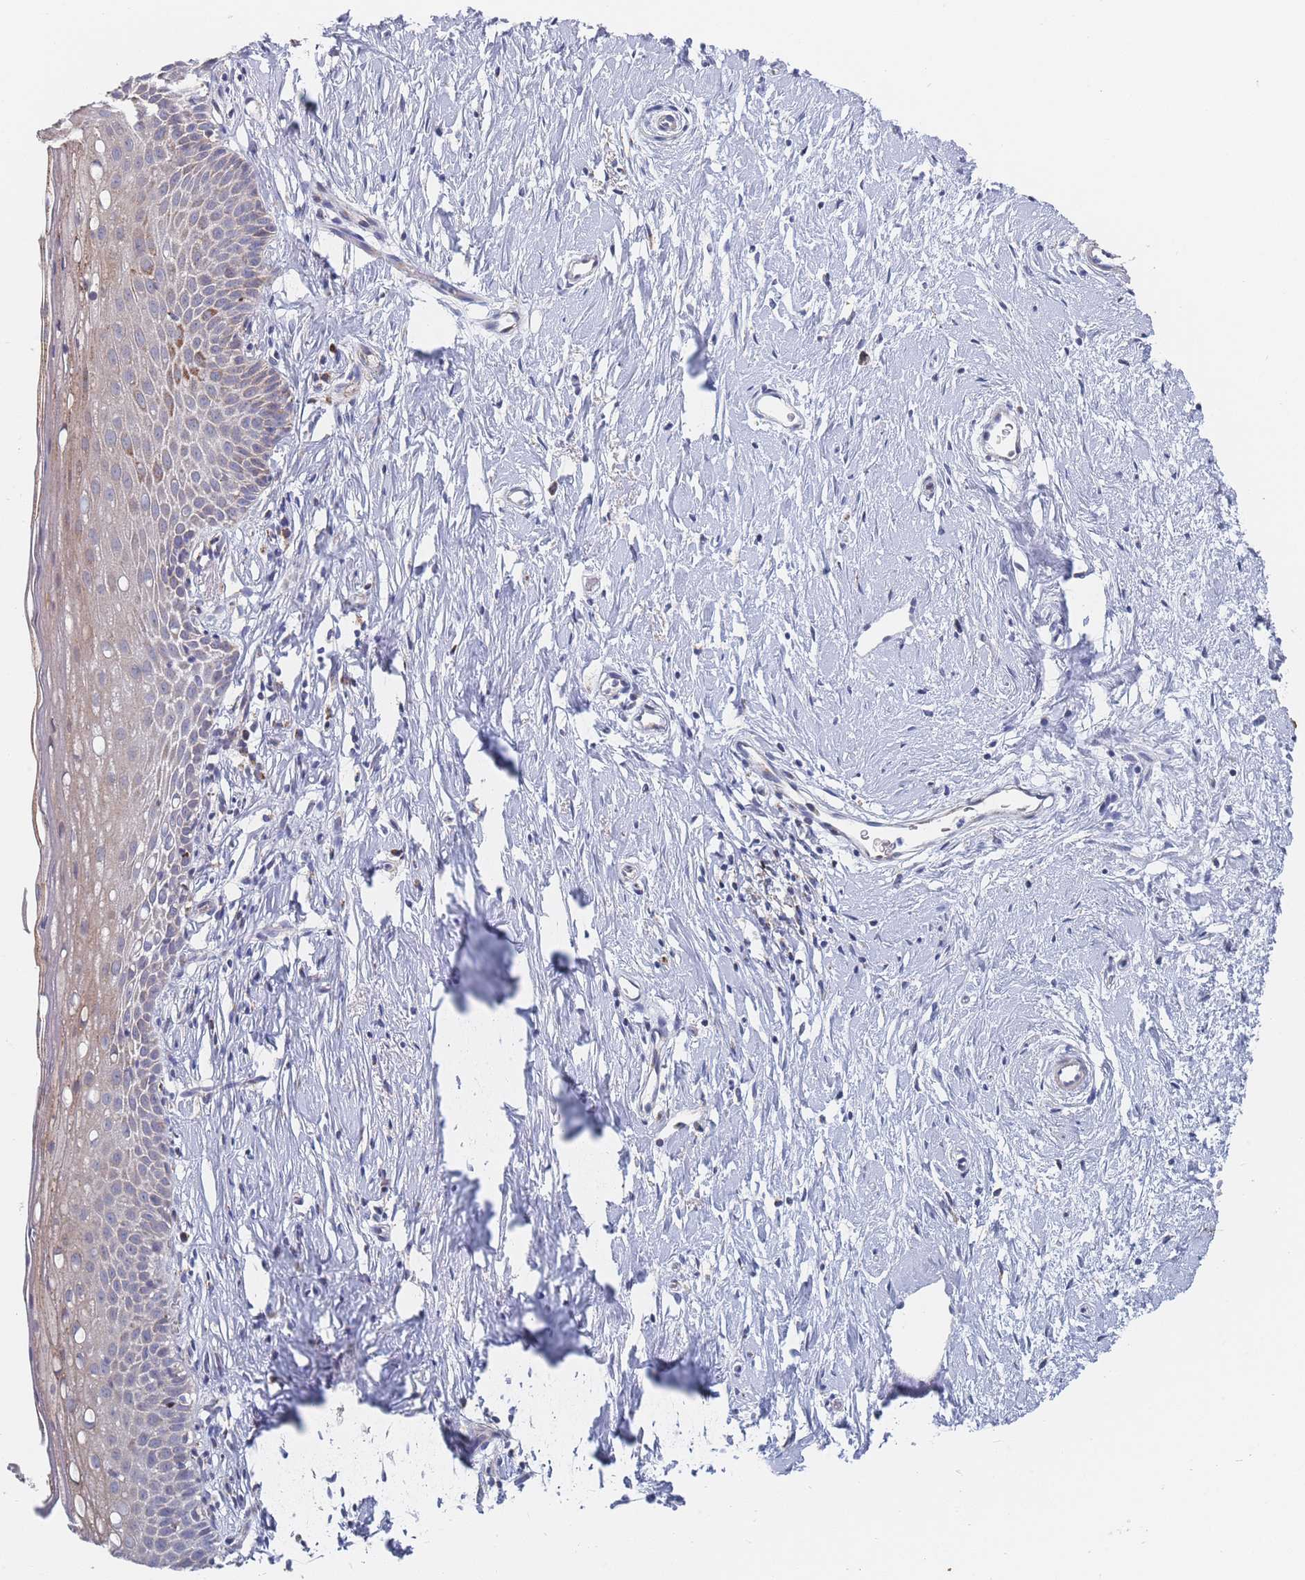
{"staining": {"intensity": "moderate", "quantity": "25%-75%", "location": "cytoplasmic/membranous"}, "tissue": "cervix", "cell_type": "Glandular cells", "image_type": "normal", "snomed": [{"axis": "morphology", "description": "Normal tissue, NOS"}, {"axis": "topography", "description": "Cervix"}], "caption": "The histopathology image reveals staining of benign cervix, revealing moderate cytoplasmic/membranous protein staining (brown color) within glandular cells.", "gene": "IKZF4", "patient": {"sex": "female", "age": 57}}